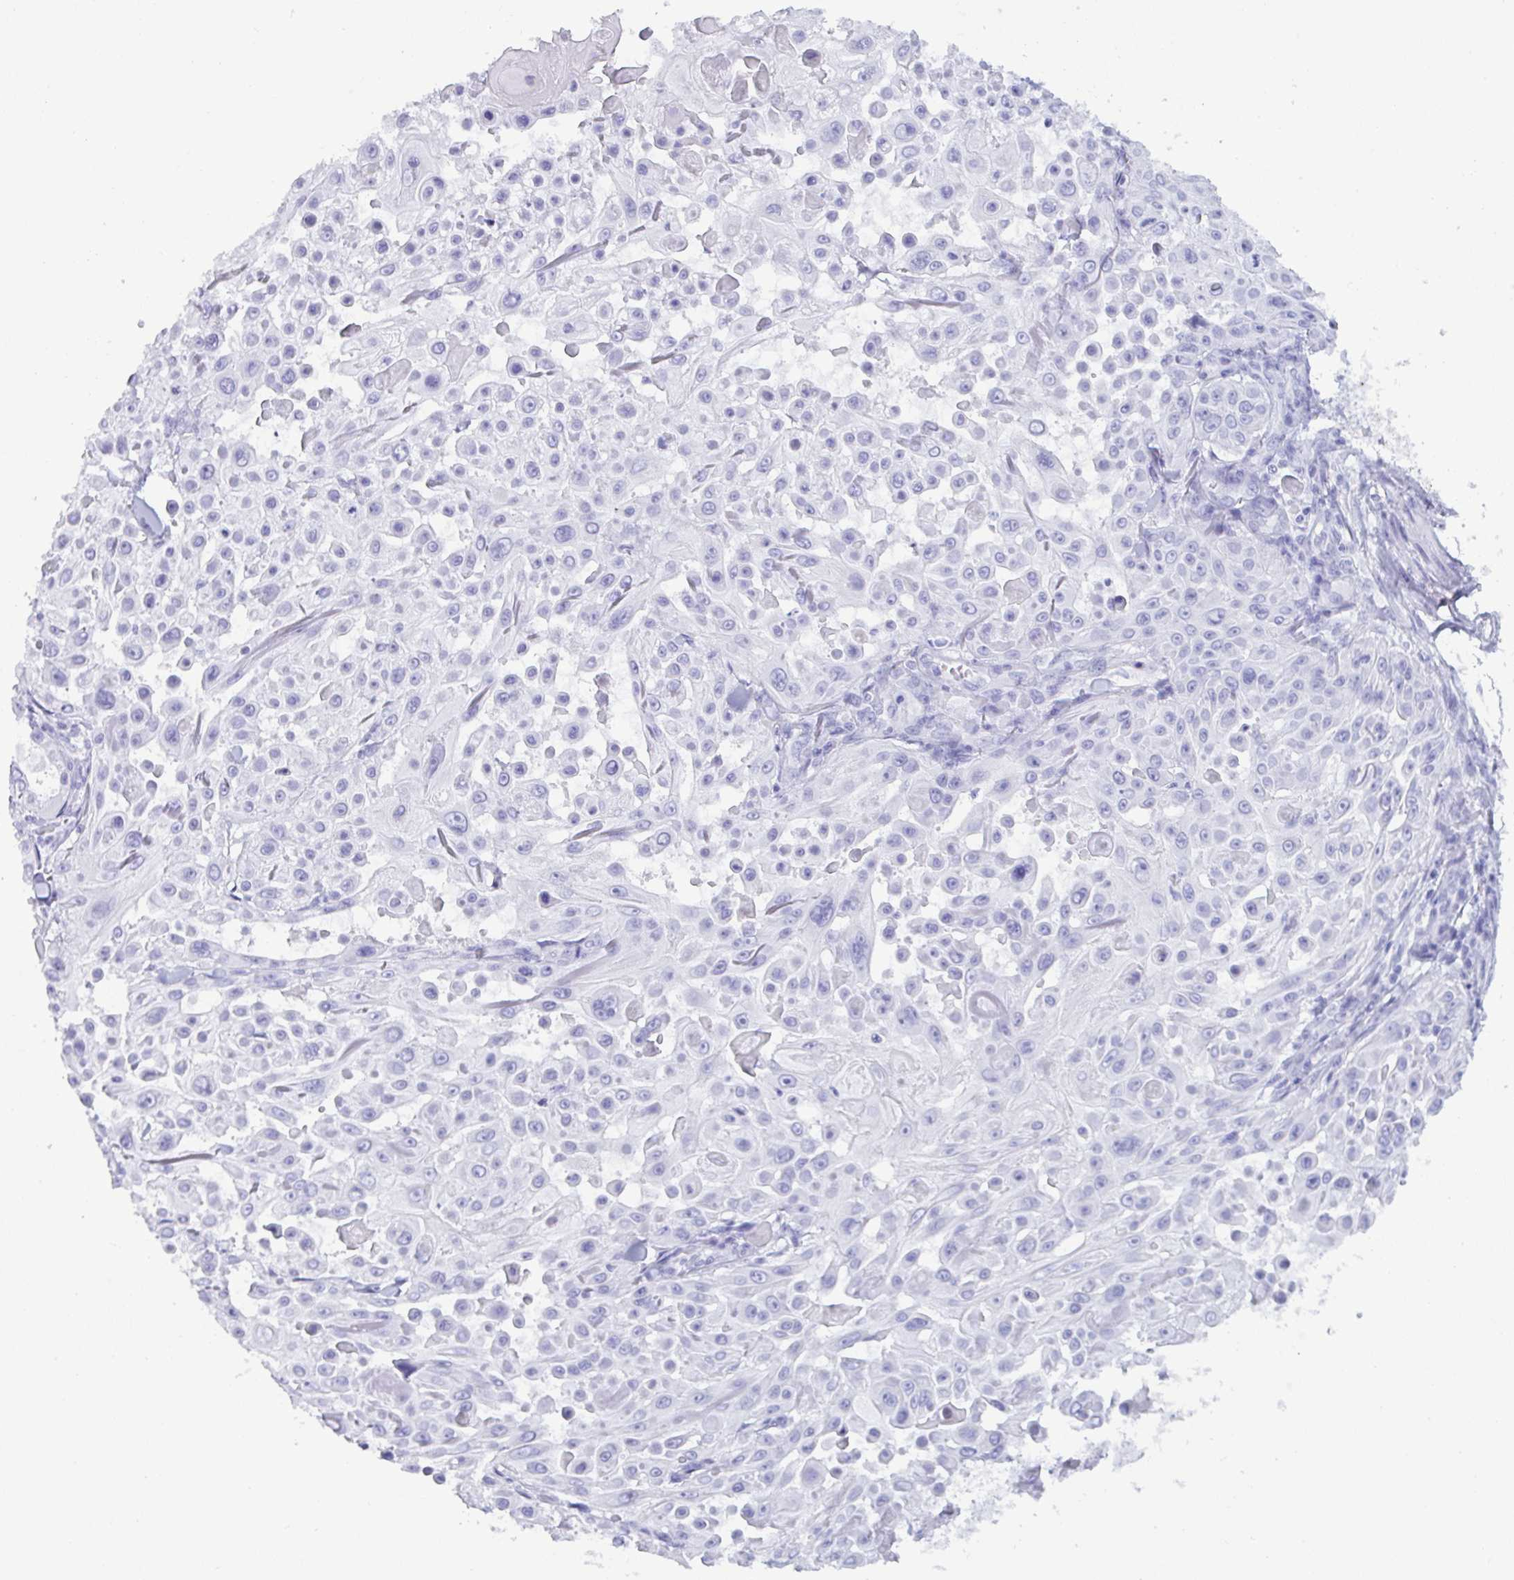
{"staining": {"intensity": "negative", "quantity": "none", "location": "none"}, "tissue": "skin cancer", "cell_type": "Tumor cells", "image_type": "cancer", "snomed": [{"axis": "morphology", "description": "Squamous cell carcinoma, NOS"}, {"axis": "topography", "description": "Skin"}], "caption": "Tumor cells are negative for brown protein staining in skin squamous cell carcinoma. The staining is performed using DAB (3,3'-diaminobenzidine) brown chromogen with nuclei counter-stained in using hematoxylin.", "gene": "MRGPRG", "patient": {"sex": "male", "age": 91}}